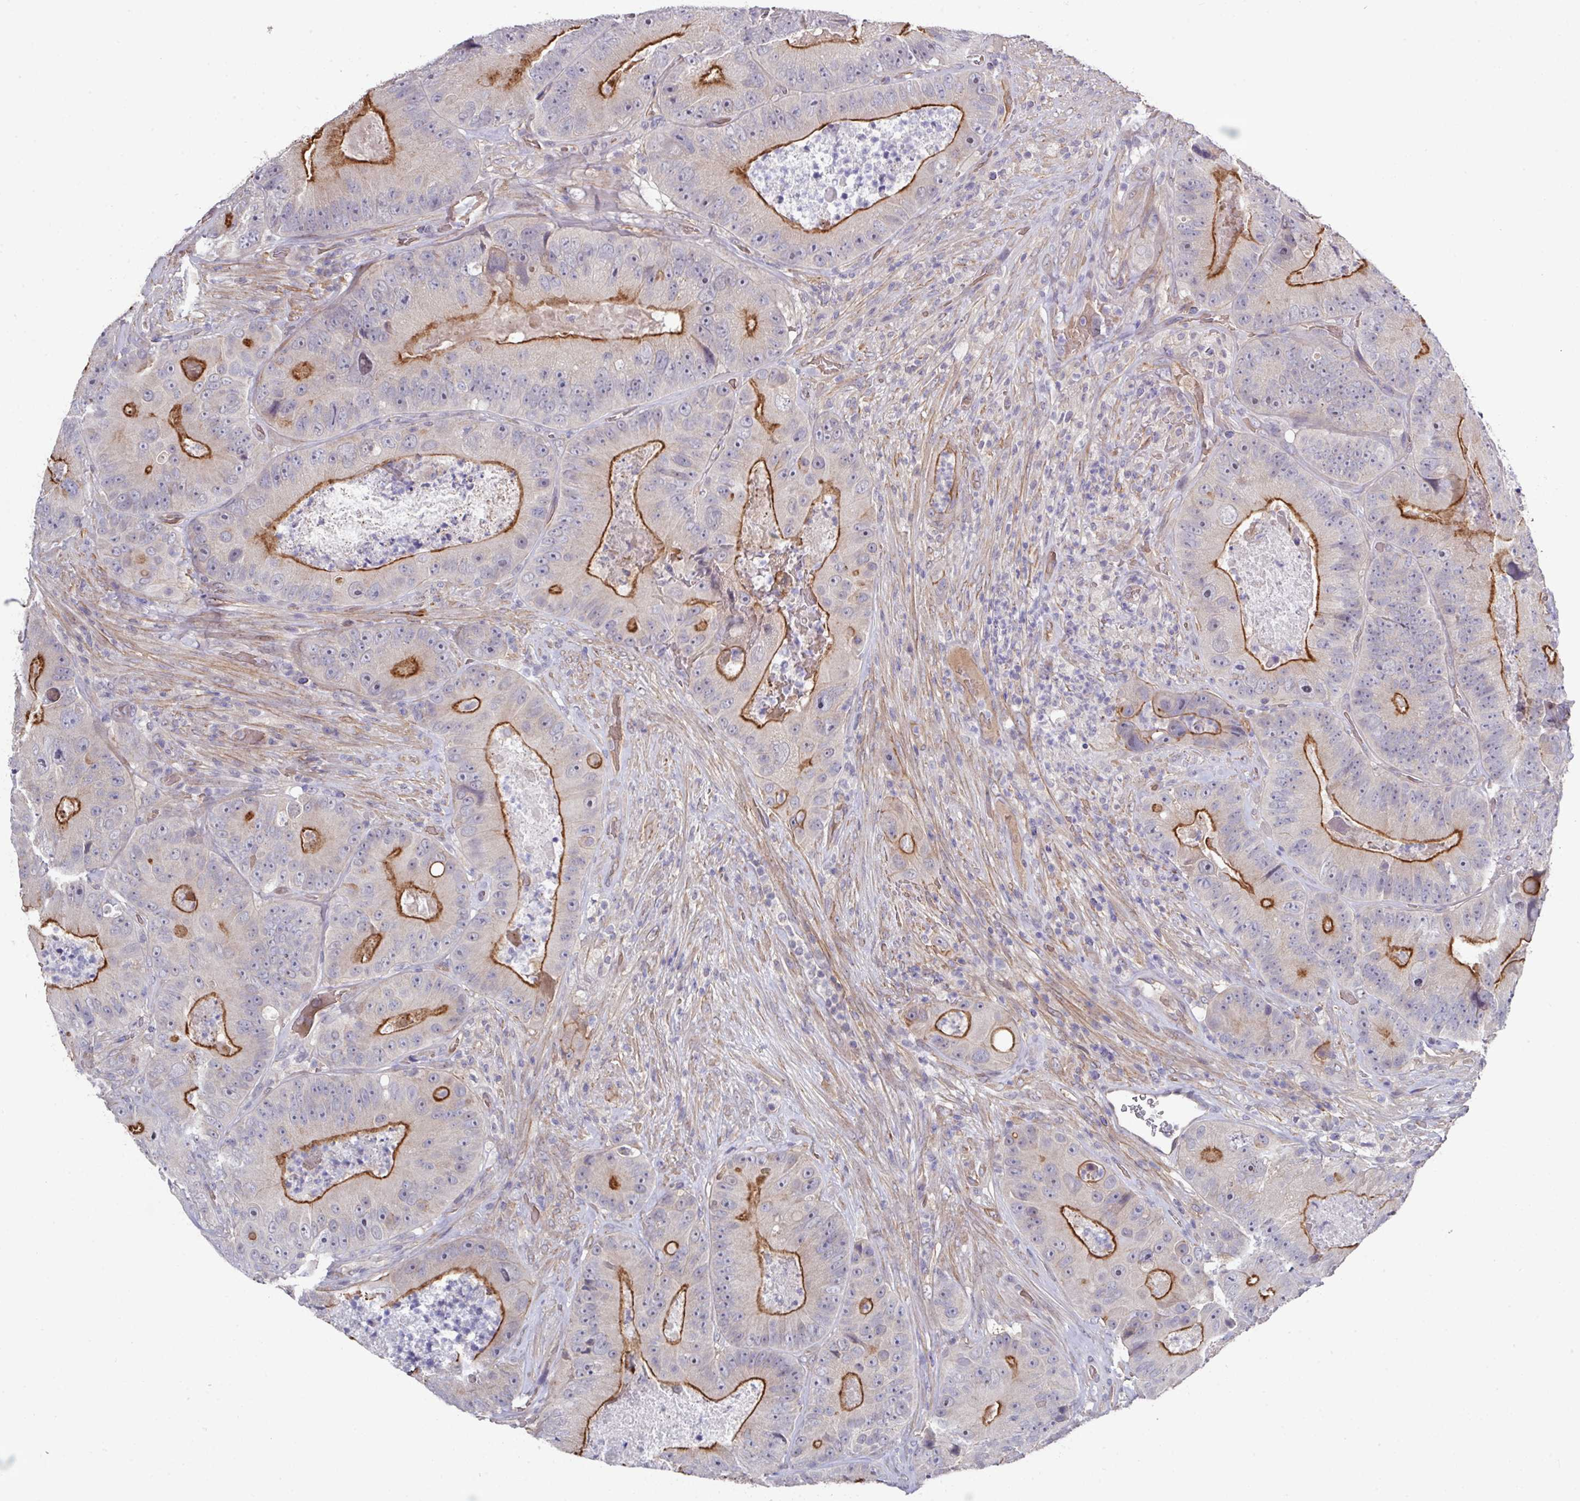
{"staining": {"intensity": "strong", "quantity": "25%-75%", "location": "cytoplasmic/membranous"}, "tissue": "colorectal cancer", "cell_type": "Tumor cells", "image_type": "cancer", "snomed": [{"axis": "morphology", "description": "Adenocarcinoma, NOS"}, {"axis": "topography", "description": "Colon"}], "caption": "Strong cytoplasmic/membranous expression for a protein is seen in approximately 25%-75% of tumor cells of colorectal adenocarcinoma using immunohistochemistry.", "gene": "PRR5", "patient": {"sex": "female", "age": 86}}